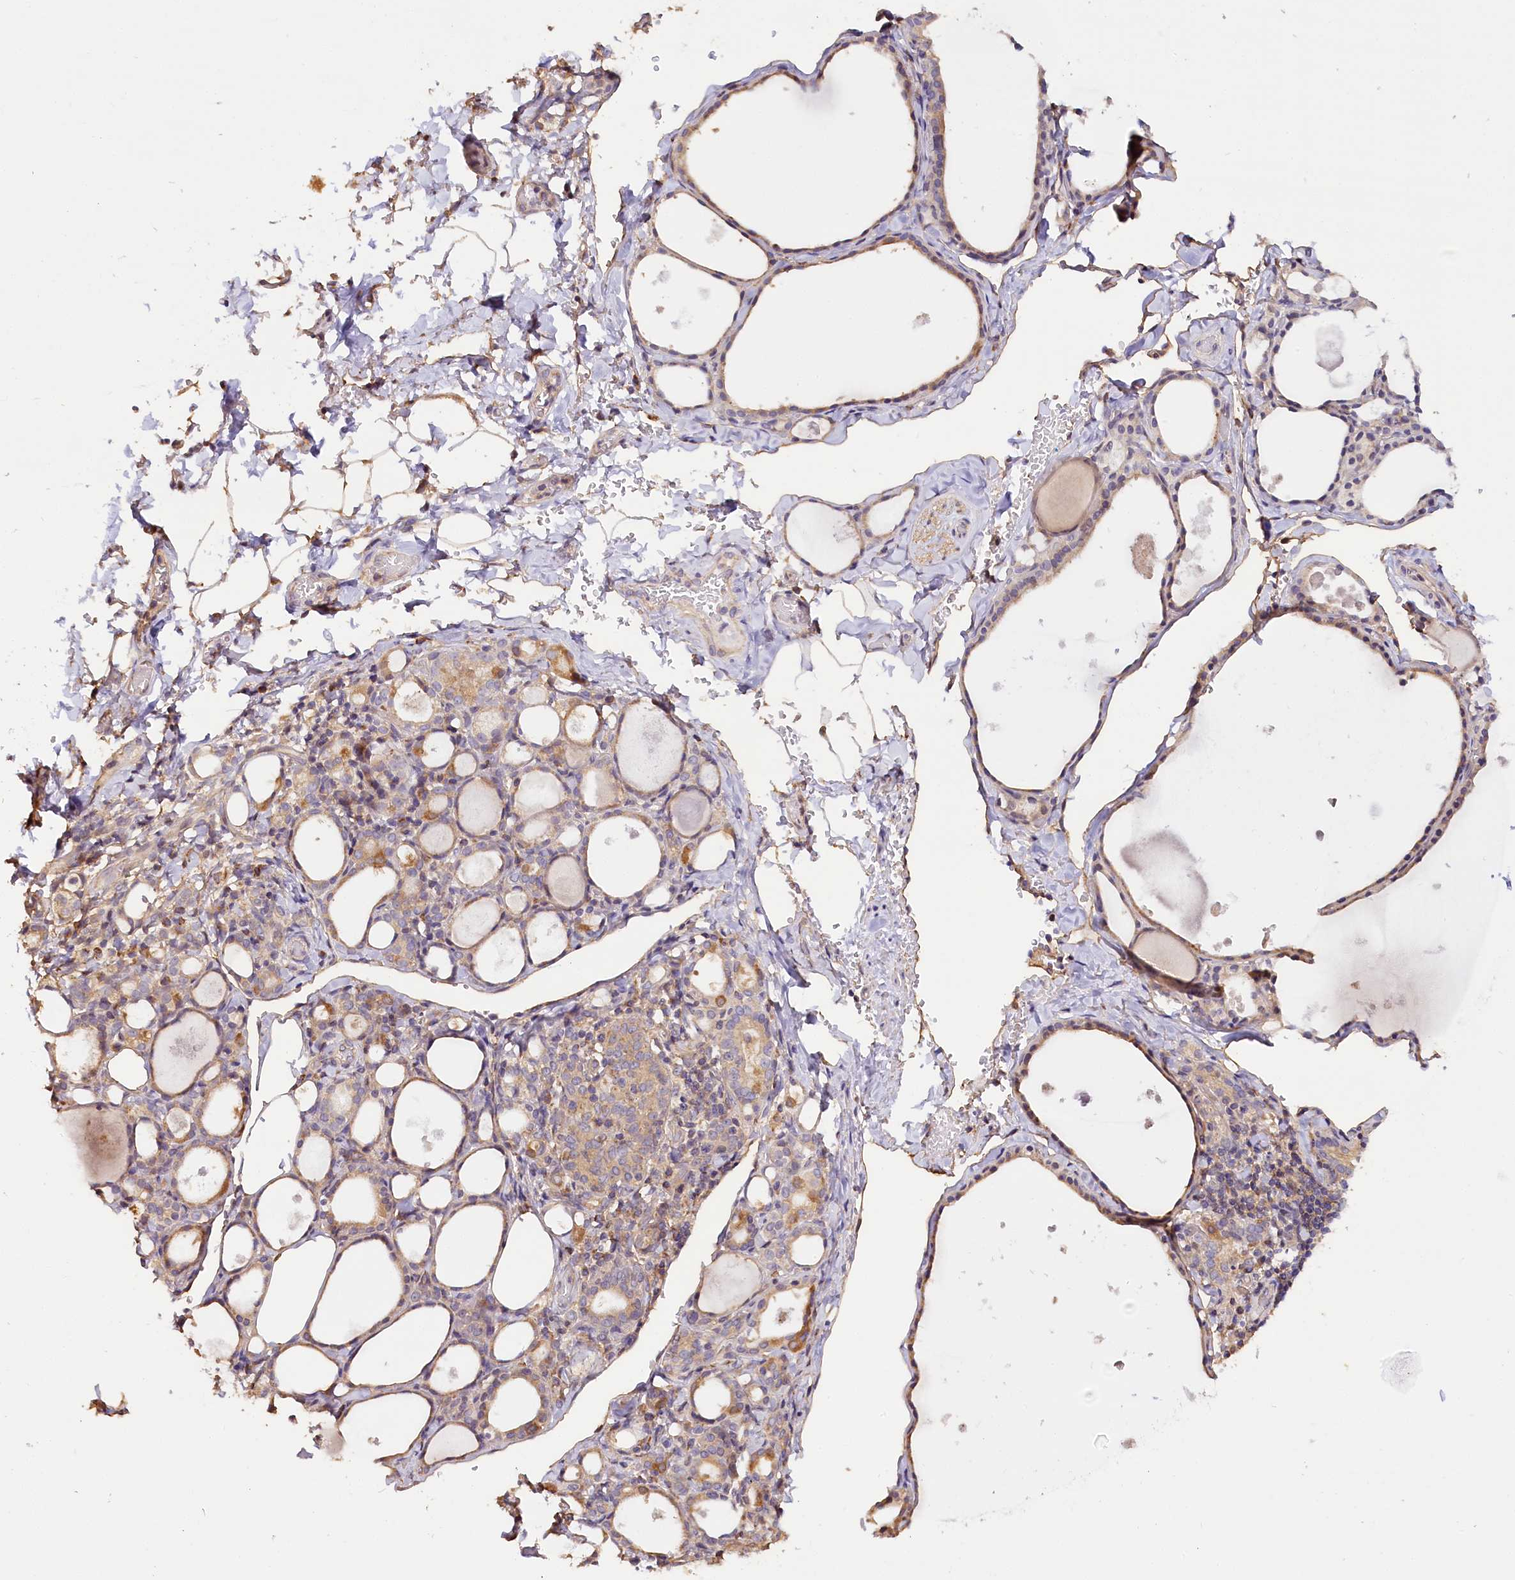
{"staining": {"intensity": "weak", "quantity": "<25%", "location": "cytoplasmic/membranous"}, "tissue": "thyroid gland", "cell_type": "Glandular cells", "image_type": "normal", "snomed": [{"axis": "morphology", "description": "Normal tissue, NOS"}, {"axis": "topography", "description": "Thyroid gland"}], "caption": "Unremarkable thyroid gland was stained to show a protein in brown. There is no significant positivity in glandular cells. (Brightfield microscopy of DAB immunohistochemistry at high magnification).", "gene": "KATNB1", "patient": {"sex": "male", "age": 56}}